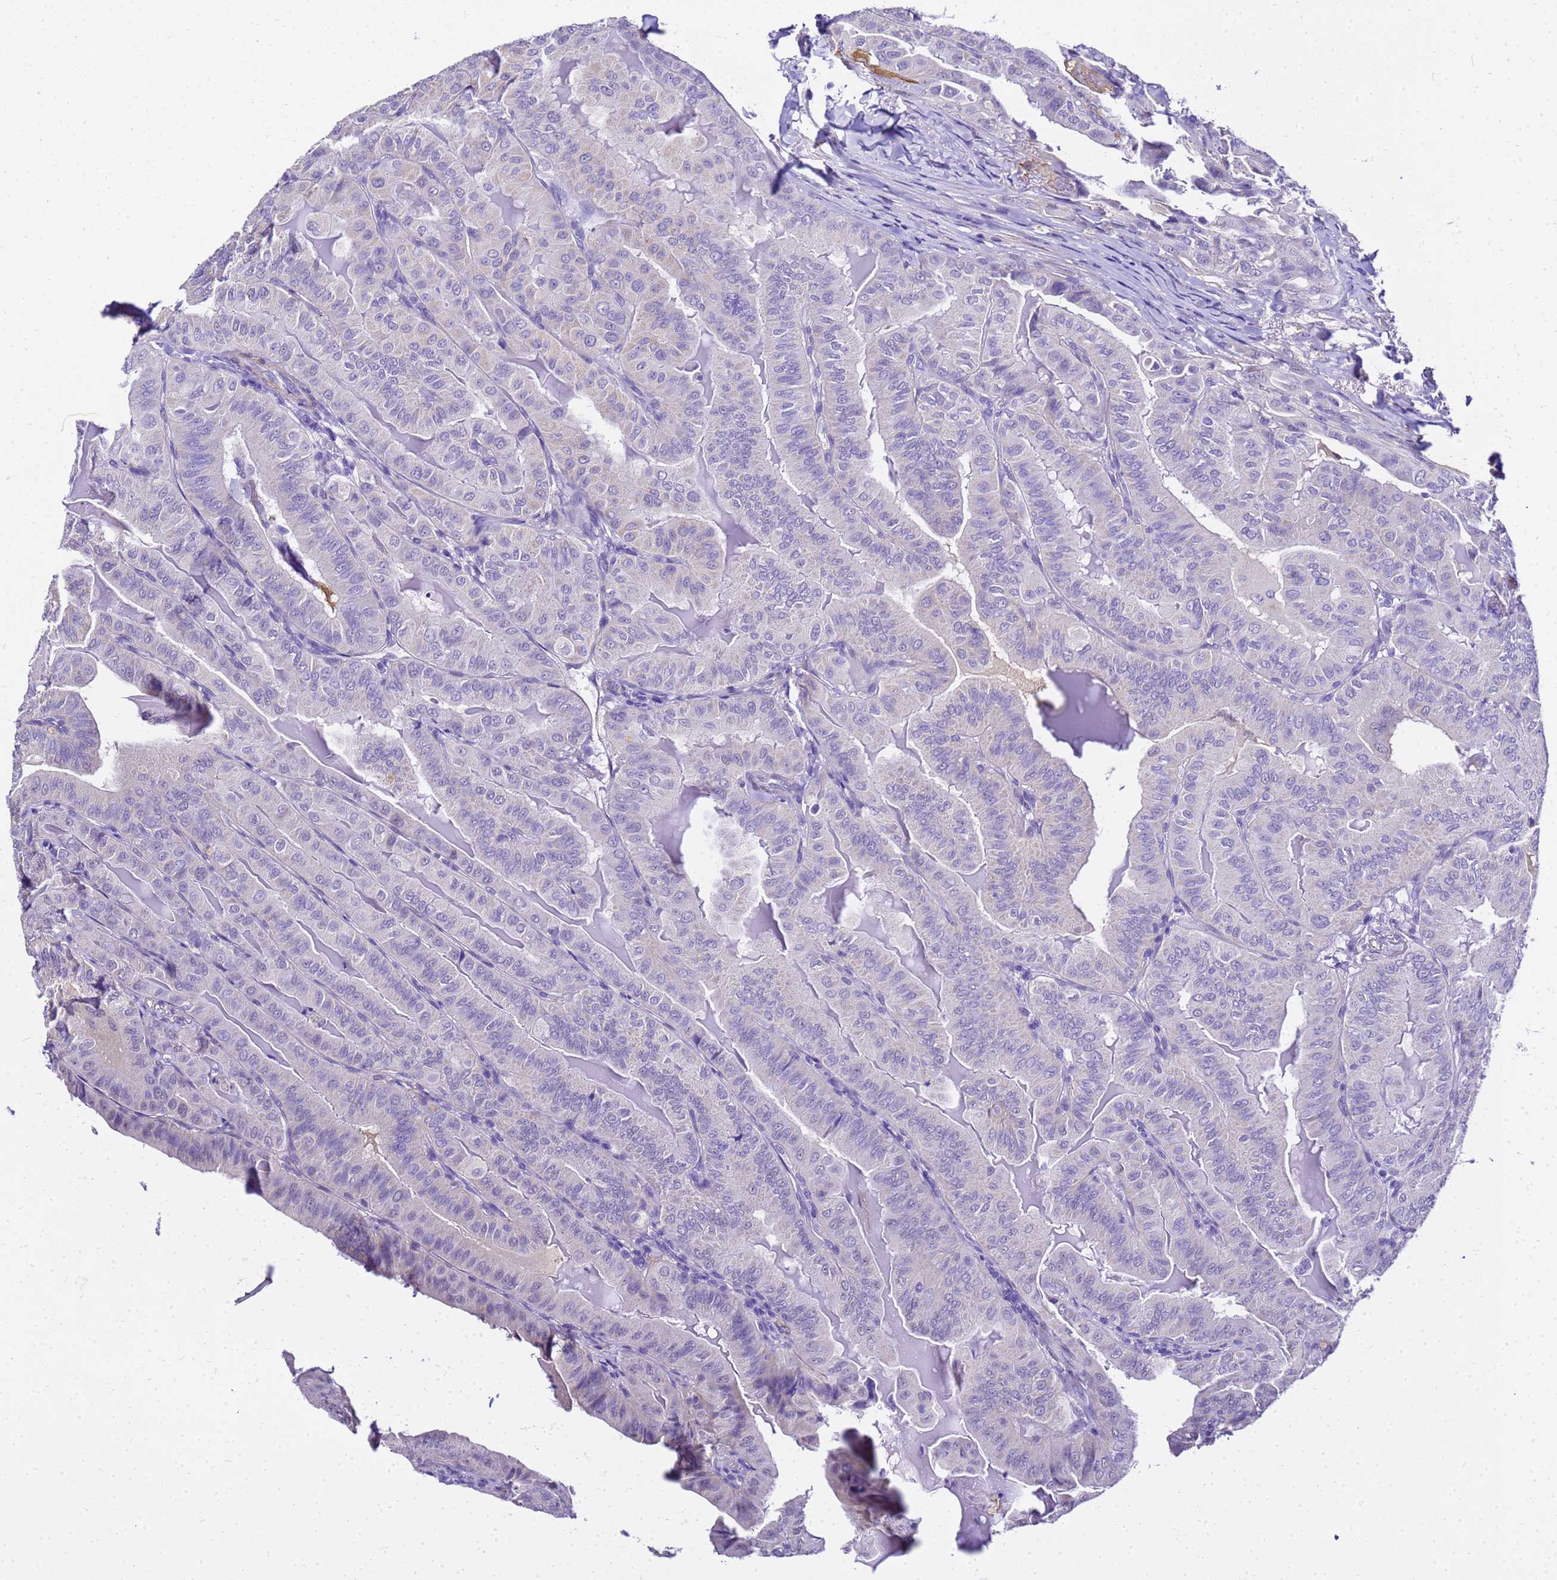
{"staining": {"intensity": "negative", "quantity": "none", "location": "none"}, "tissue": "thyroid cancer", "cell_type": "Tumor cells", "image_type": "cancer", "snomed": [{"axis": "morphology", "description": "Papillary adenocarcinoma, NOS"}, {"axis": "topography", "description": "Thyroid gland"}], "caption": "IHC histopathology image of neoplastic tissue: papillary adenocarcinoma (thyroid) stained with DAB reveals no significant protein positivity in tumor cells.", "gene": "HSPB6", "patient": {"sex": "female", "age": 68}}